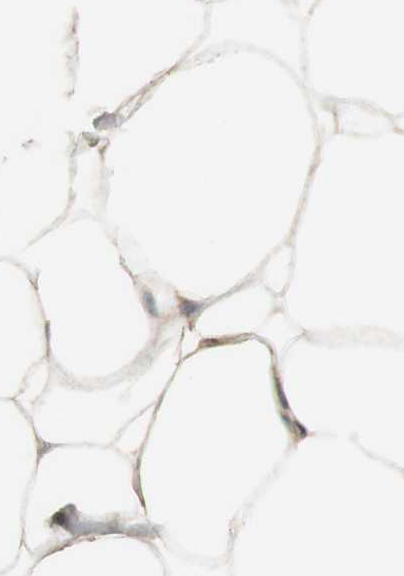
{"staining": {"intensity": "moderate", "quantity": ">75%", "location": "cytoplasmic/membranous"}, "tissue": "adipose tissue", "cell_type": "Adipocytes", "image_type": "normal", "snomed": [{"axis": "morphology", "description": "Normal tissue, NOS"}, {"axis": "topography", "description": "Breast"}, {"axis": "topography", "description": "Adipose tissue"}], "caption": "Brown immunohistochemical staining in normal human adipose tissue displays moderate cytoplasmic/membranous staining in about >75% of adipocytes. The protein is stained brown, and the nuclei are stained in blue (DAB IHC with brightfield microscopy, high magnification).", "gene": "RARRES1", "patient": {"sex": "female", "age": 25}}